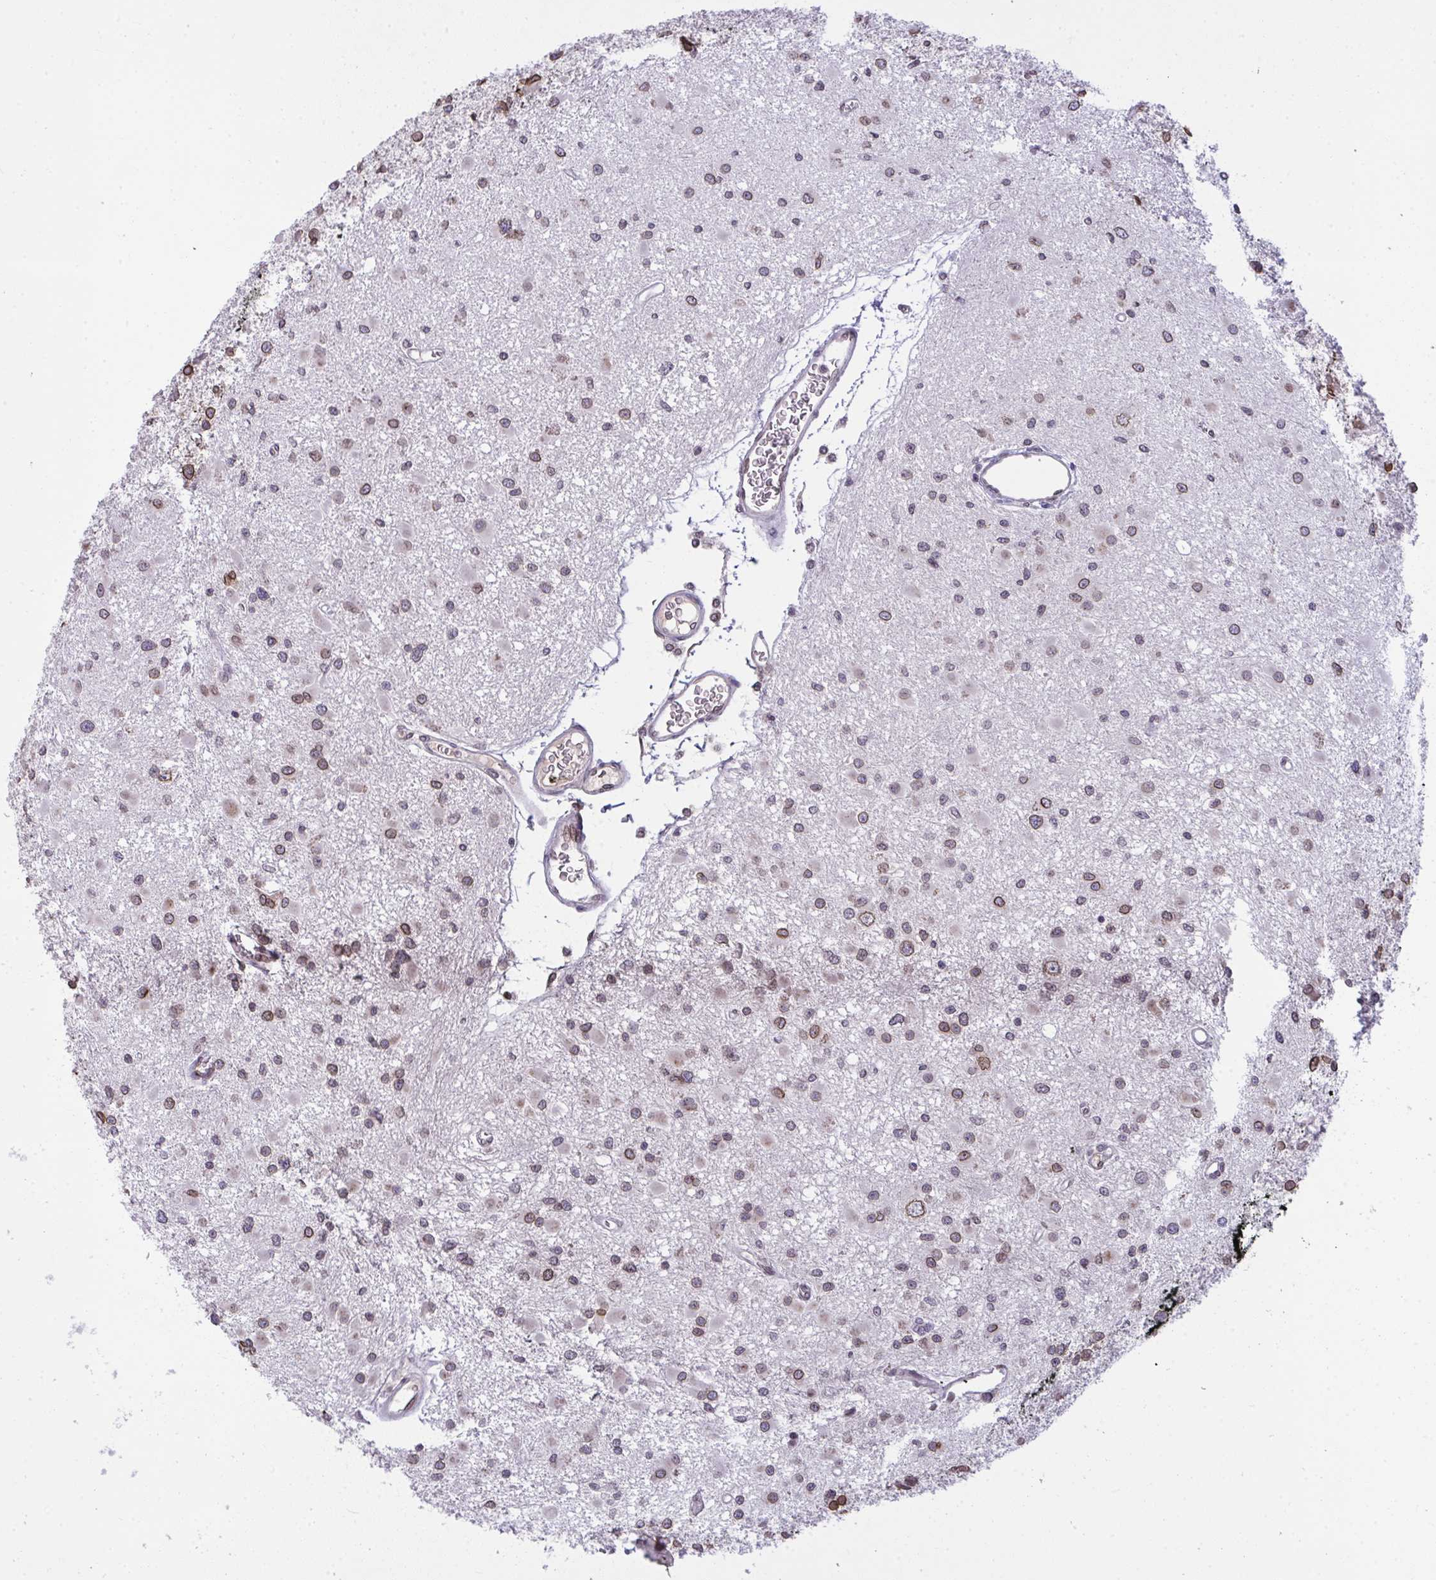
{"staining": {"intensity": "moderate", "quantity": ">75%", "location": "cytoplasmic/membranous,nuclear"}, "tissue": "glioma", "cell_type": "Tumor cells", "image_type": "cancer", "snomed": [{"axis": "morphology", "description": "Glioma, malignant, High grade"}, {"axis": "topography", "description": "Brain"}], "caption": "Immunohistochemical staining of high-grade glioma (malignant) demonstrates medium levels of moderate cytoplasmic/membranous and nuclear staining in about >75% of tumor cells.", "gene": "RANBP2", "patient": {"sex": "male", "age": 54}}